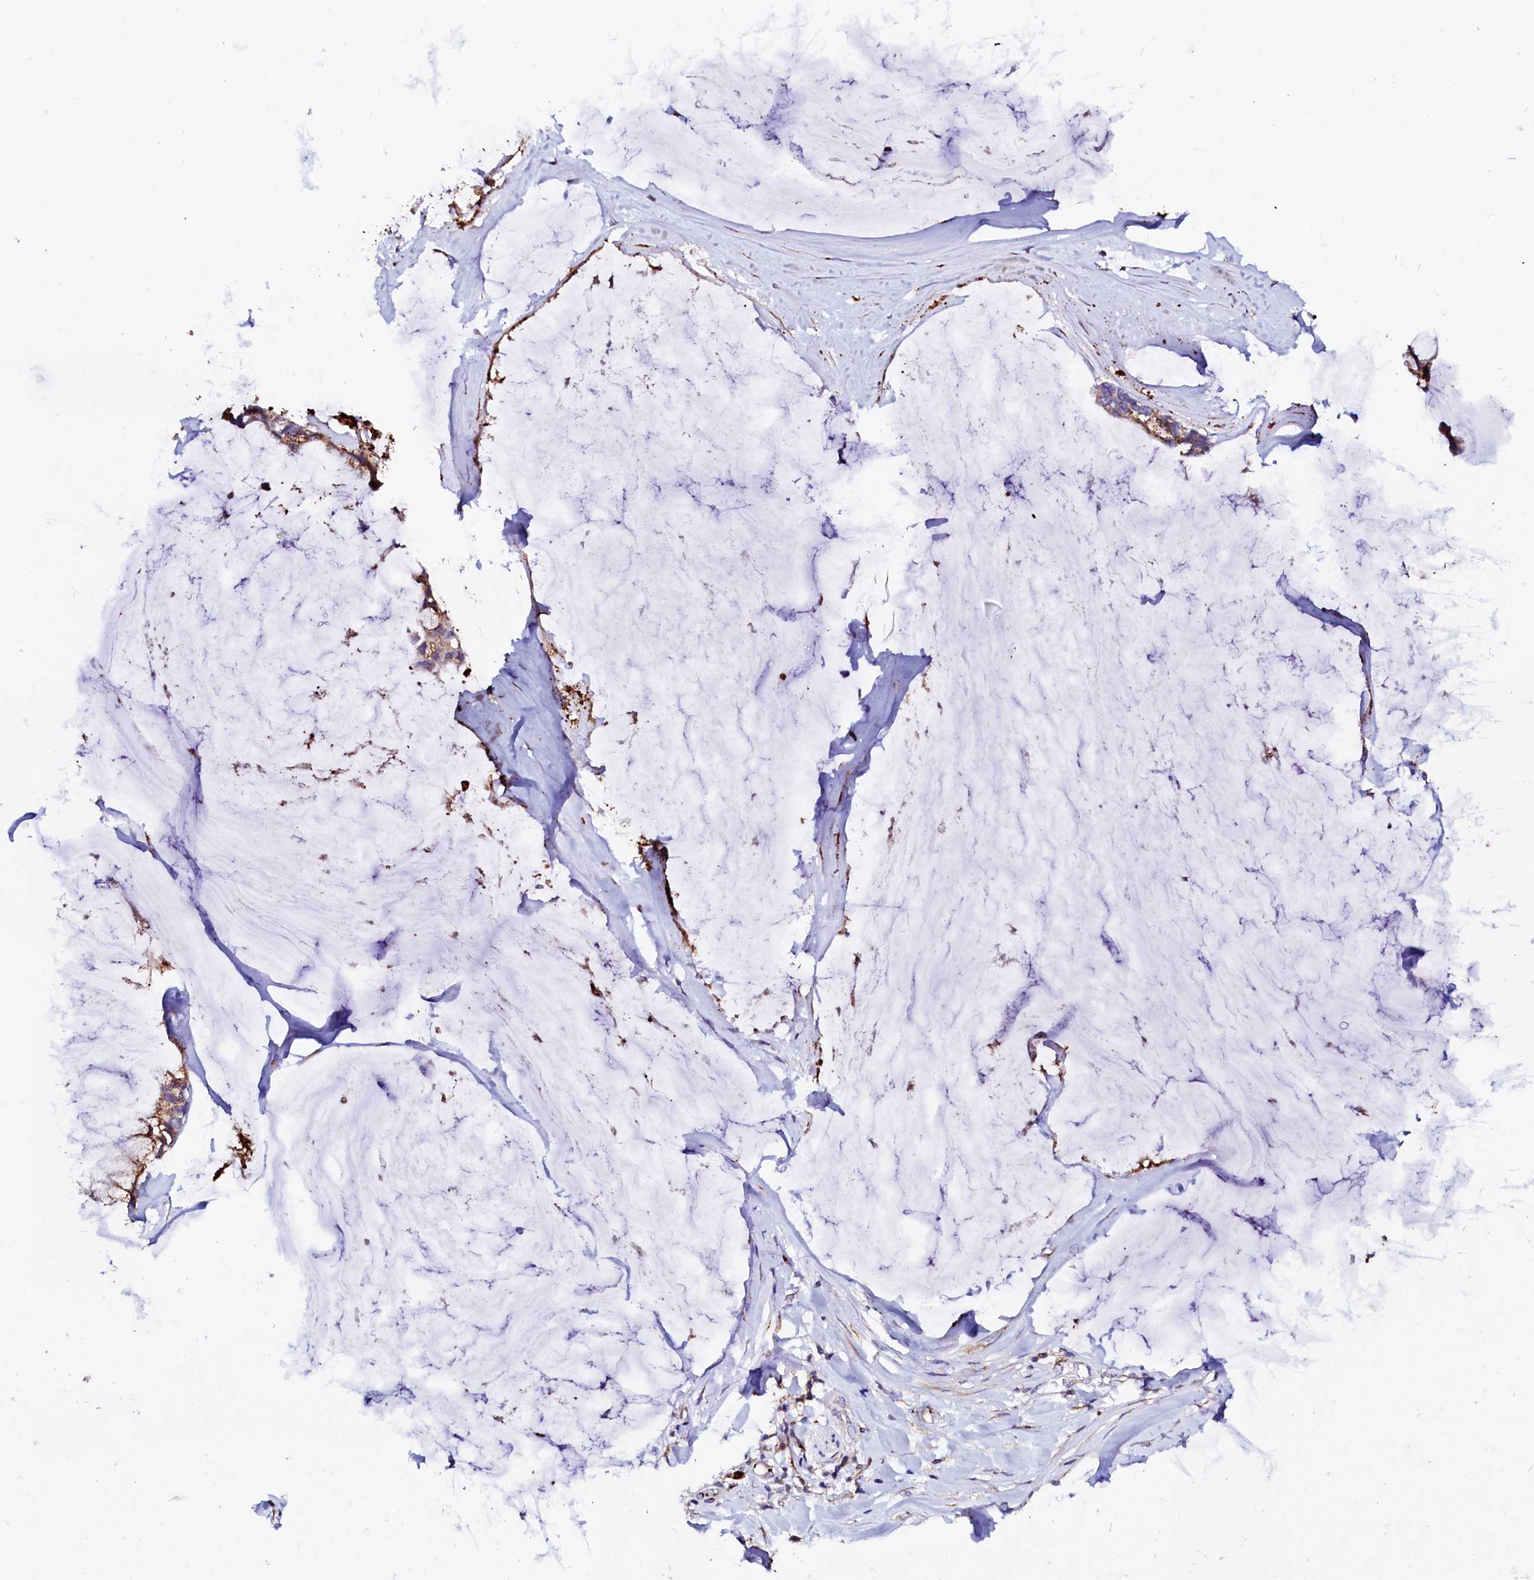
{"staining": {"intensity": "moderate", "quantity": ">75%", "location": "cytoplasmic/membranous"}, "tissue": "ovarian cancer", "cell_type": "Tumor cells", "image_type": "cancer", "snomed": [{"axis": "morphology", "description": "Cystadenocarcinoma, mucinous, NOS"}, {"axis": "topography", "description": "Ovary"}], "caption": "The photomicrograph exhibits staining of ovarian mucinous cystadenocarcinoma, revealing moderate cytoplasmic/membranous protein staining (brown color) within tumor cells.", "gene": "LMAN1", "patient": {"sex": "female", "age": 39}}